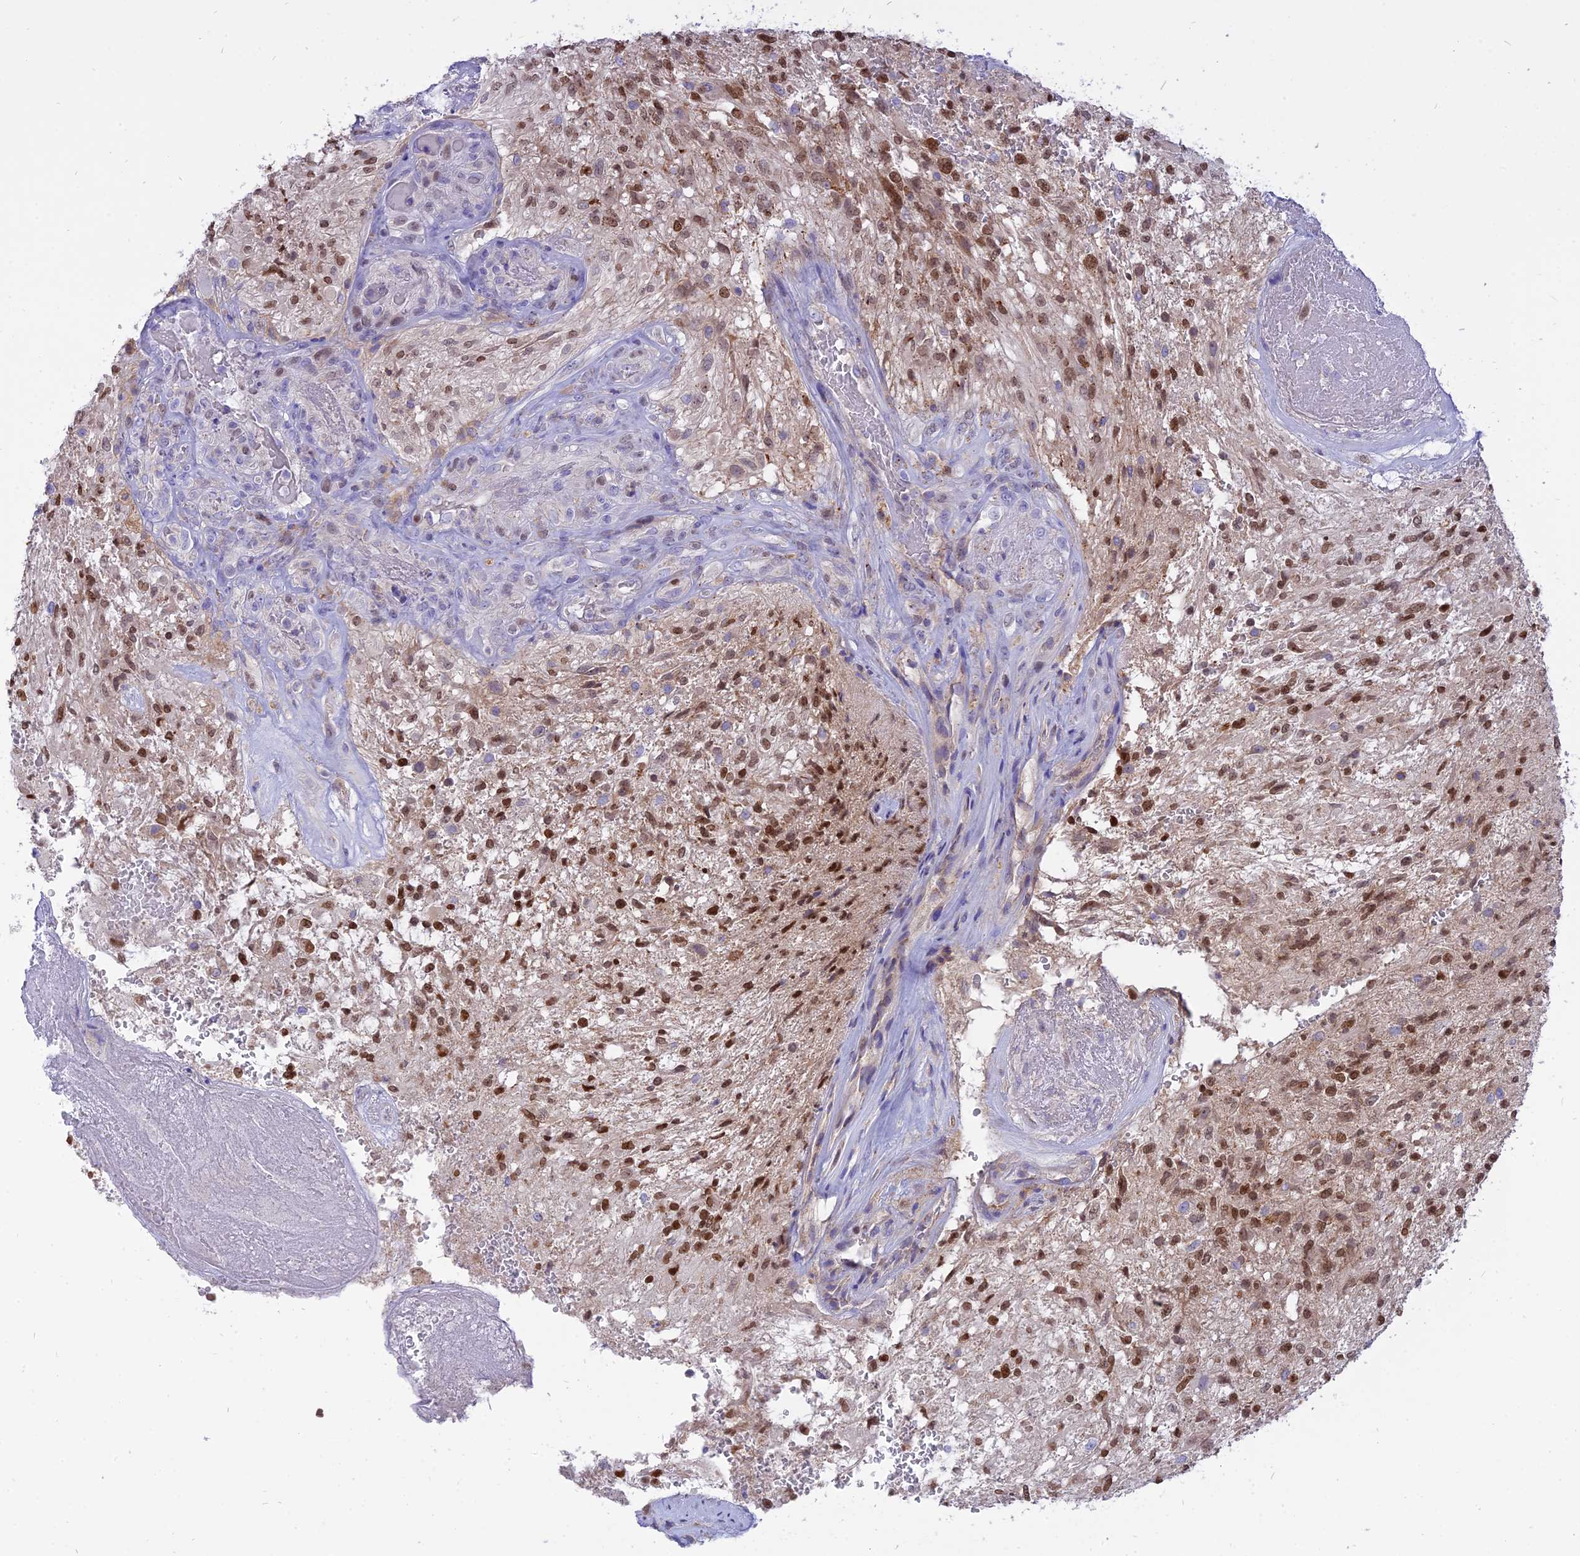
{"staining": {"intensity": "strong", "quantity": ">75%", "location": "nuclear"}, "tissue": "glioma", "cell_type": "Tumor cells", "image_type": "cancer", "snomed": [{"axis": "morphology", "description": "Glioma, malignant, High grade"}, {"axis": "topography", "description": "Brain"}], "caption": "Approximately >75% of tumor cells in human glioma reveal strong nuclear protein expression as visualized by brown immunohistochemical staining.", "gene": "CENPV", "patient": {"sex": "male", "age": 56}}